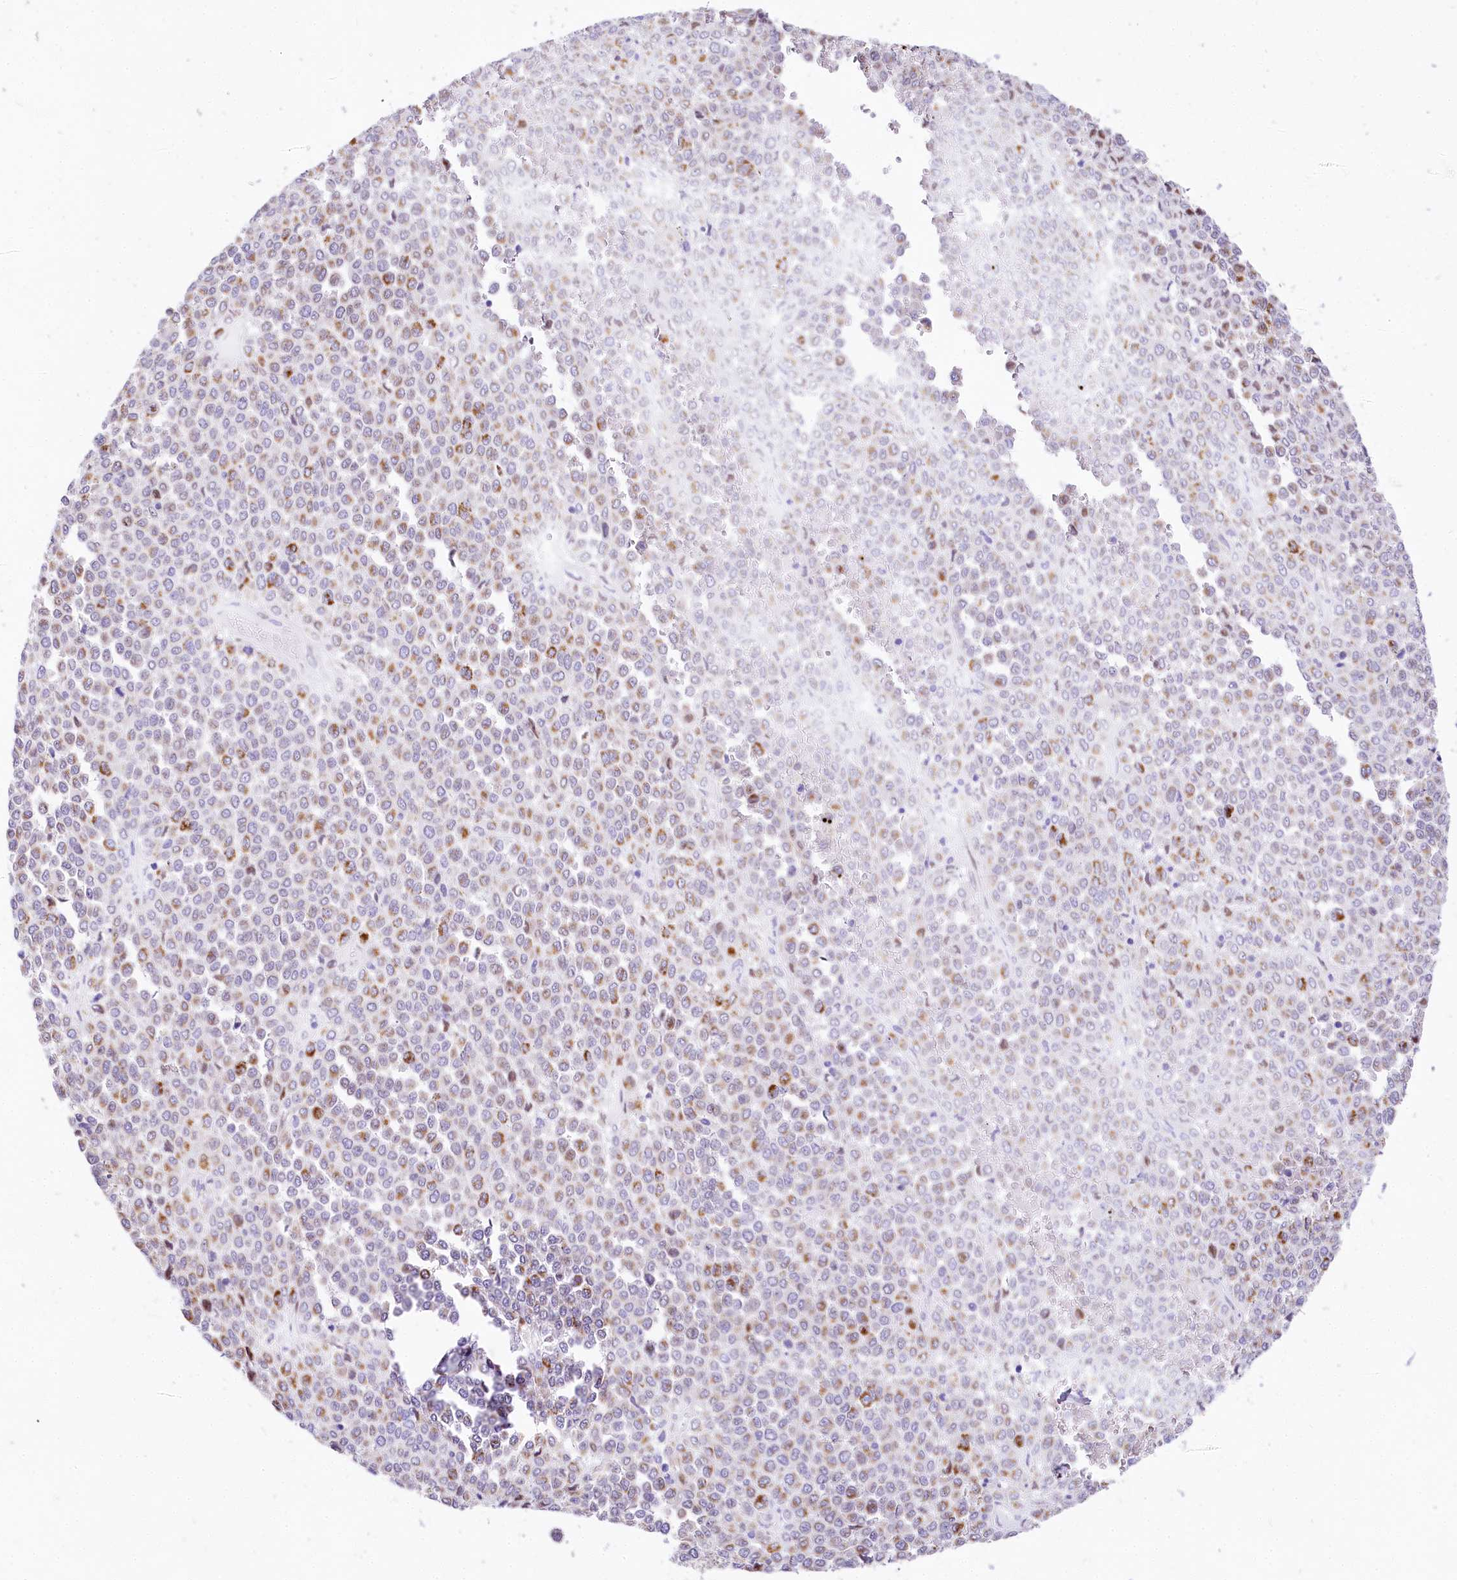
{"staining": {"intensity": "moderate", "quantity": "<25%", "location": "cytoplasmic/membranous"}, "tissue": "melanoma", "cell_type": "Tumor cells", "image_type": "cancer", "snomed": [{"axis": "morphology", "description": "Malignant melanoma, Metastatic site"}, {"axis": "topography", "description": "Pancreas"}], "caption": "Tumor cells display moderate cytoplasmic/membranous staining in about <25% of cells in melanoma.", "gene": "PPIP5K2", "patient": {"sex": "female", "age": 30}}